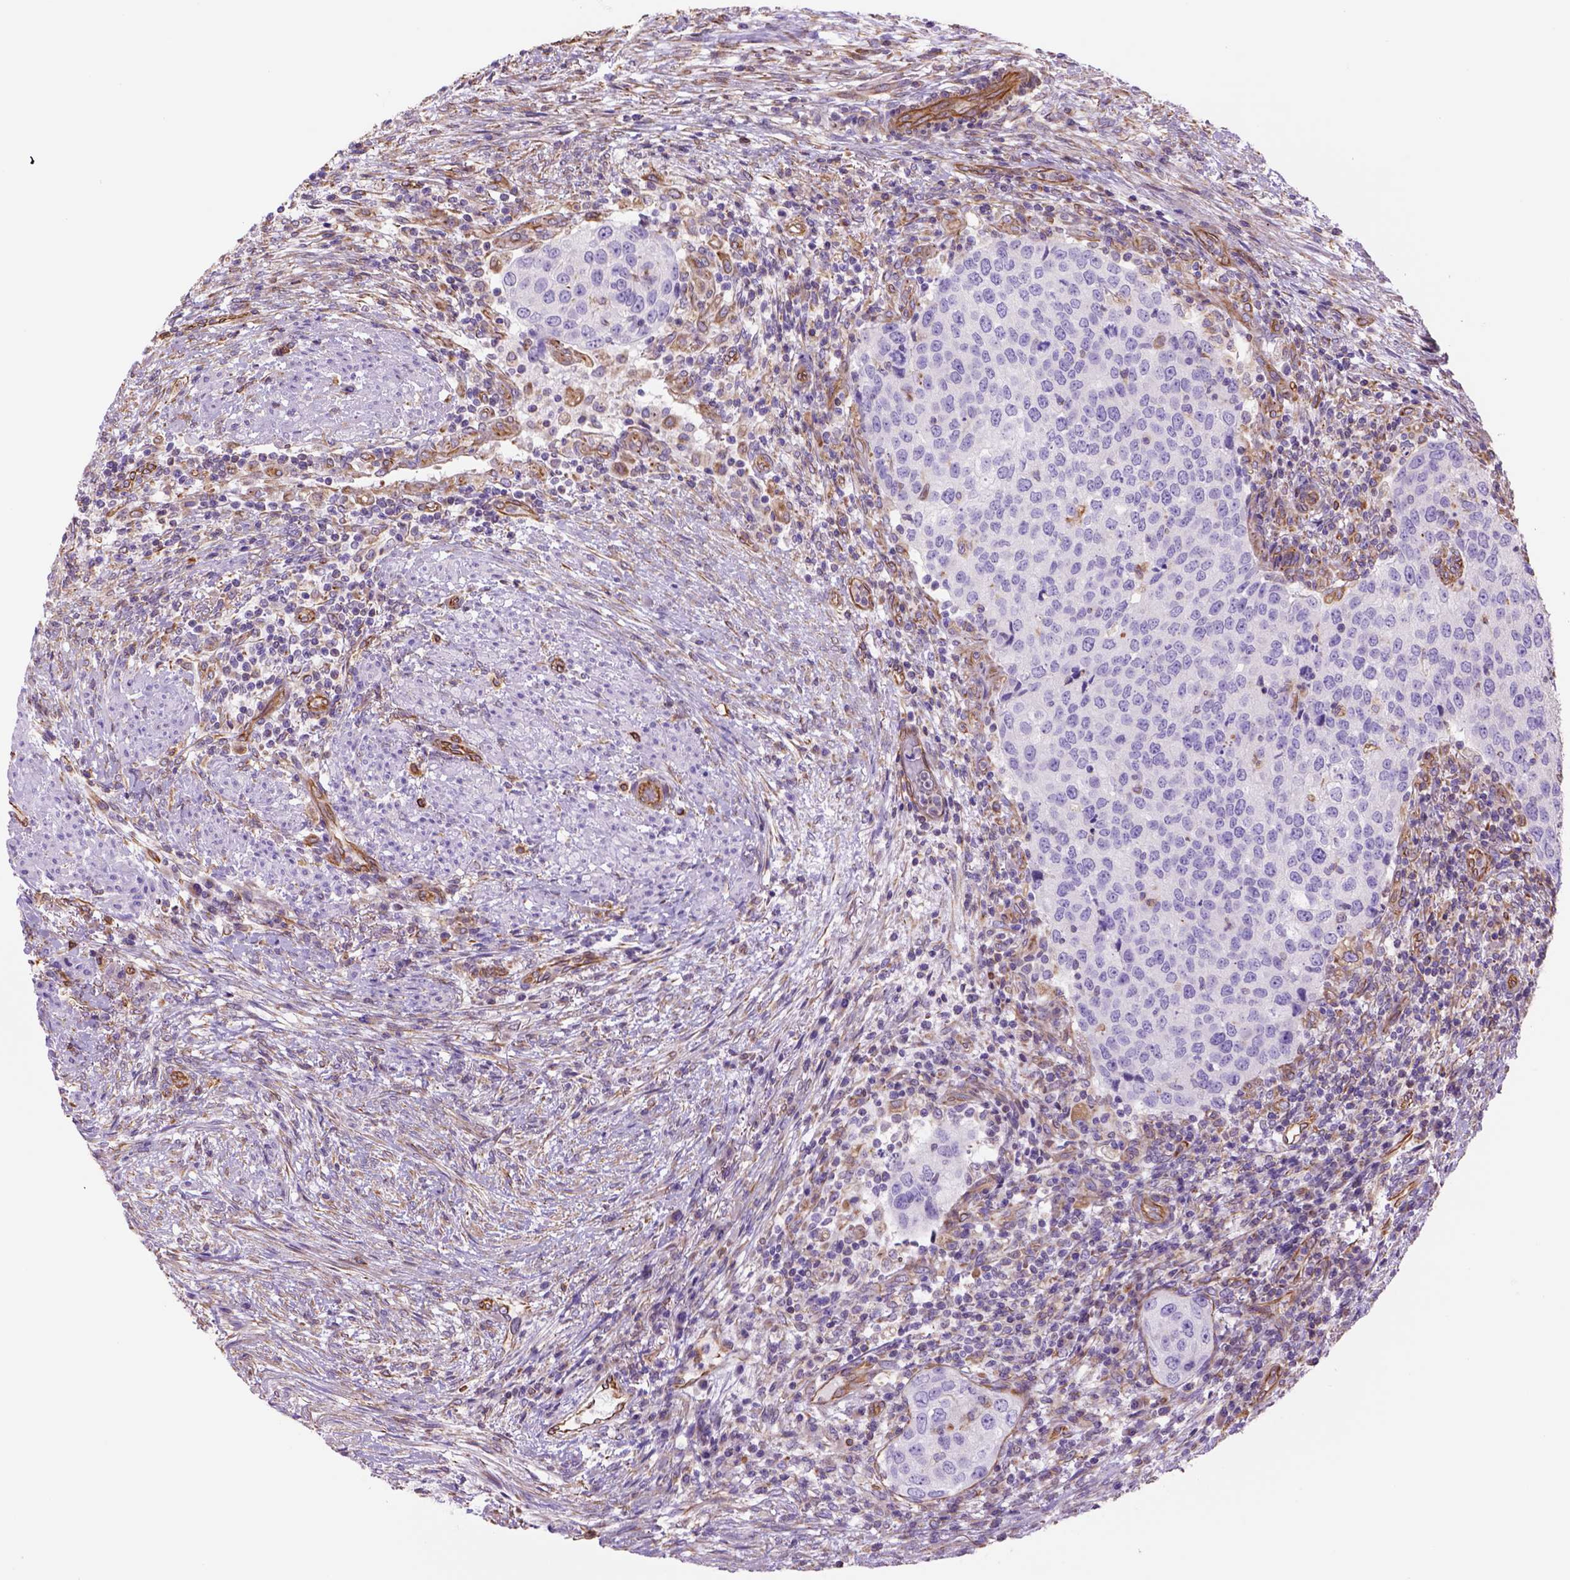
{"staining": {"intensity": "negative", "quantity": "none", "location": "none"}, "tissue": "urothelial cancer", "cell_type": "Tumor cells", "image_type": "cancer", "snomed": [{"axis": "morphology", "description": "Urothelial carcinoma, High grade"}, {"axis": "topography", "description": "Urinary bladder"}], "caption": "An image of human high-grade urothelial carcinoma is negative for staining in tumor cells. (Stains: DAB IHC with hematoxylin counter stain, Microscopy: brightfield microscopy at high magnification).", "gene": "ZZZ3", "patient": {"sex": "female", "age": 78}}